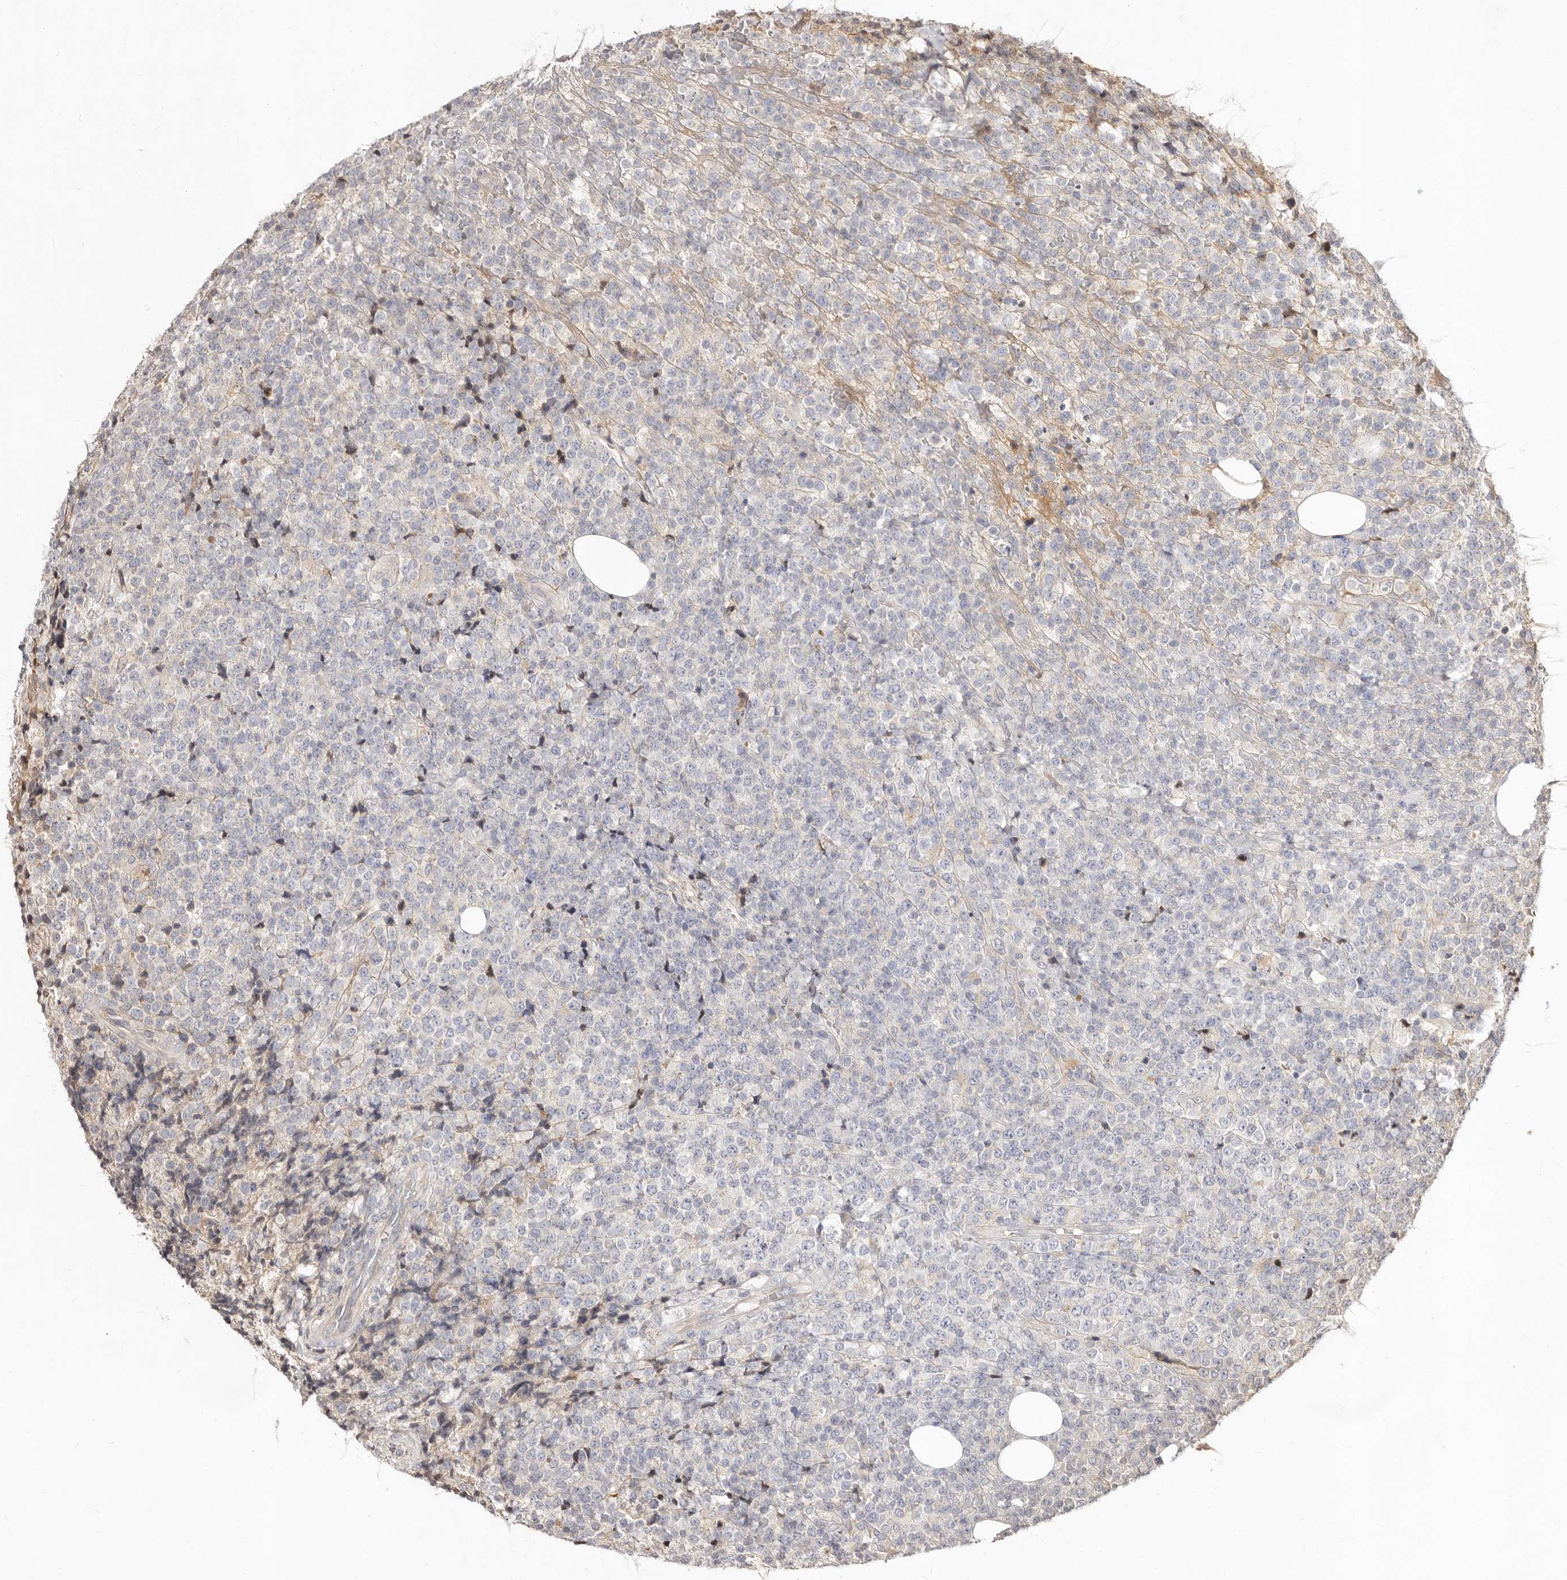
{"staining": {"intensity": "negative", "quantity": "none", "location": "none"}, "tissue": "lymphoma", "cell_type": "Tumor cells", "image_type": "cancer", "snomed": [{"axis": "morphology", "description": "Malignant lymphoma, non-Hodgkin's type, High grade"}, {"axis": "topography", "description": "Lymph node"}], "caption": "DAB immunohistochemical staining of human high-grade malignant lymphoma, non-Hodgkin's type exhibits no significant staining in tumor cells.", "gene": "LCORL", "patient": {"sex": "male", "age": 13}}